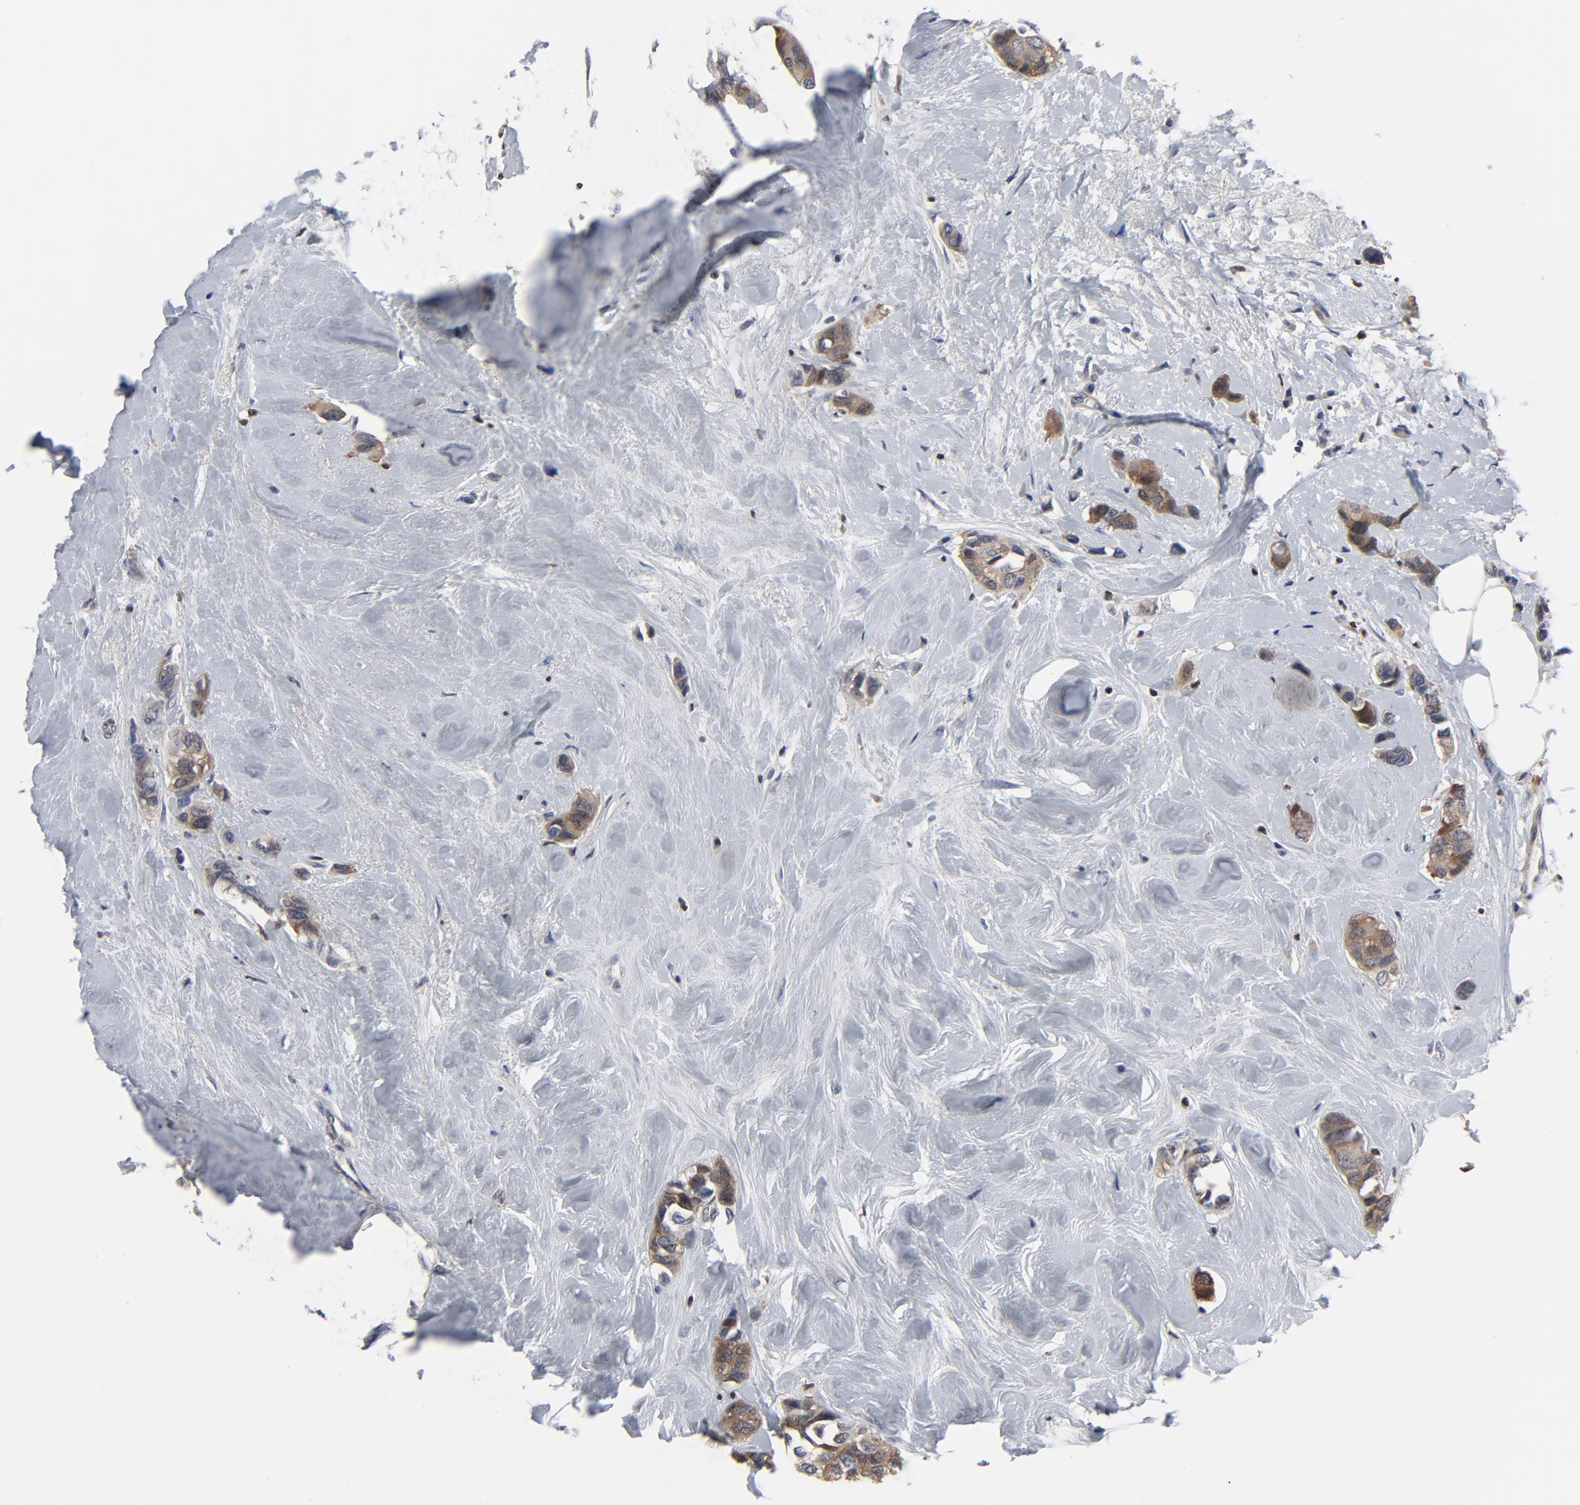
{"staining": {"intensity": "moderate", "quantity": ">75%", "location": "cytoplasmic/membranous"}, "tissue": "breast cancer", "cell_type": "Tumor cells", "image_type": "cancer", "snomed": [{"axis": "morphology", "description": "Duct carcinoma"}, {"axis": "topography", "description": "Breast"}], "caption": "Protein expression analysis of intraductal carcinoma (breast) shows moderate cytoplasmic/membranous staining in approximately >75% of tumor cells.", "gene": "NFKB1", "patient": {"sex": "female", "age": 51}}